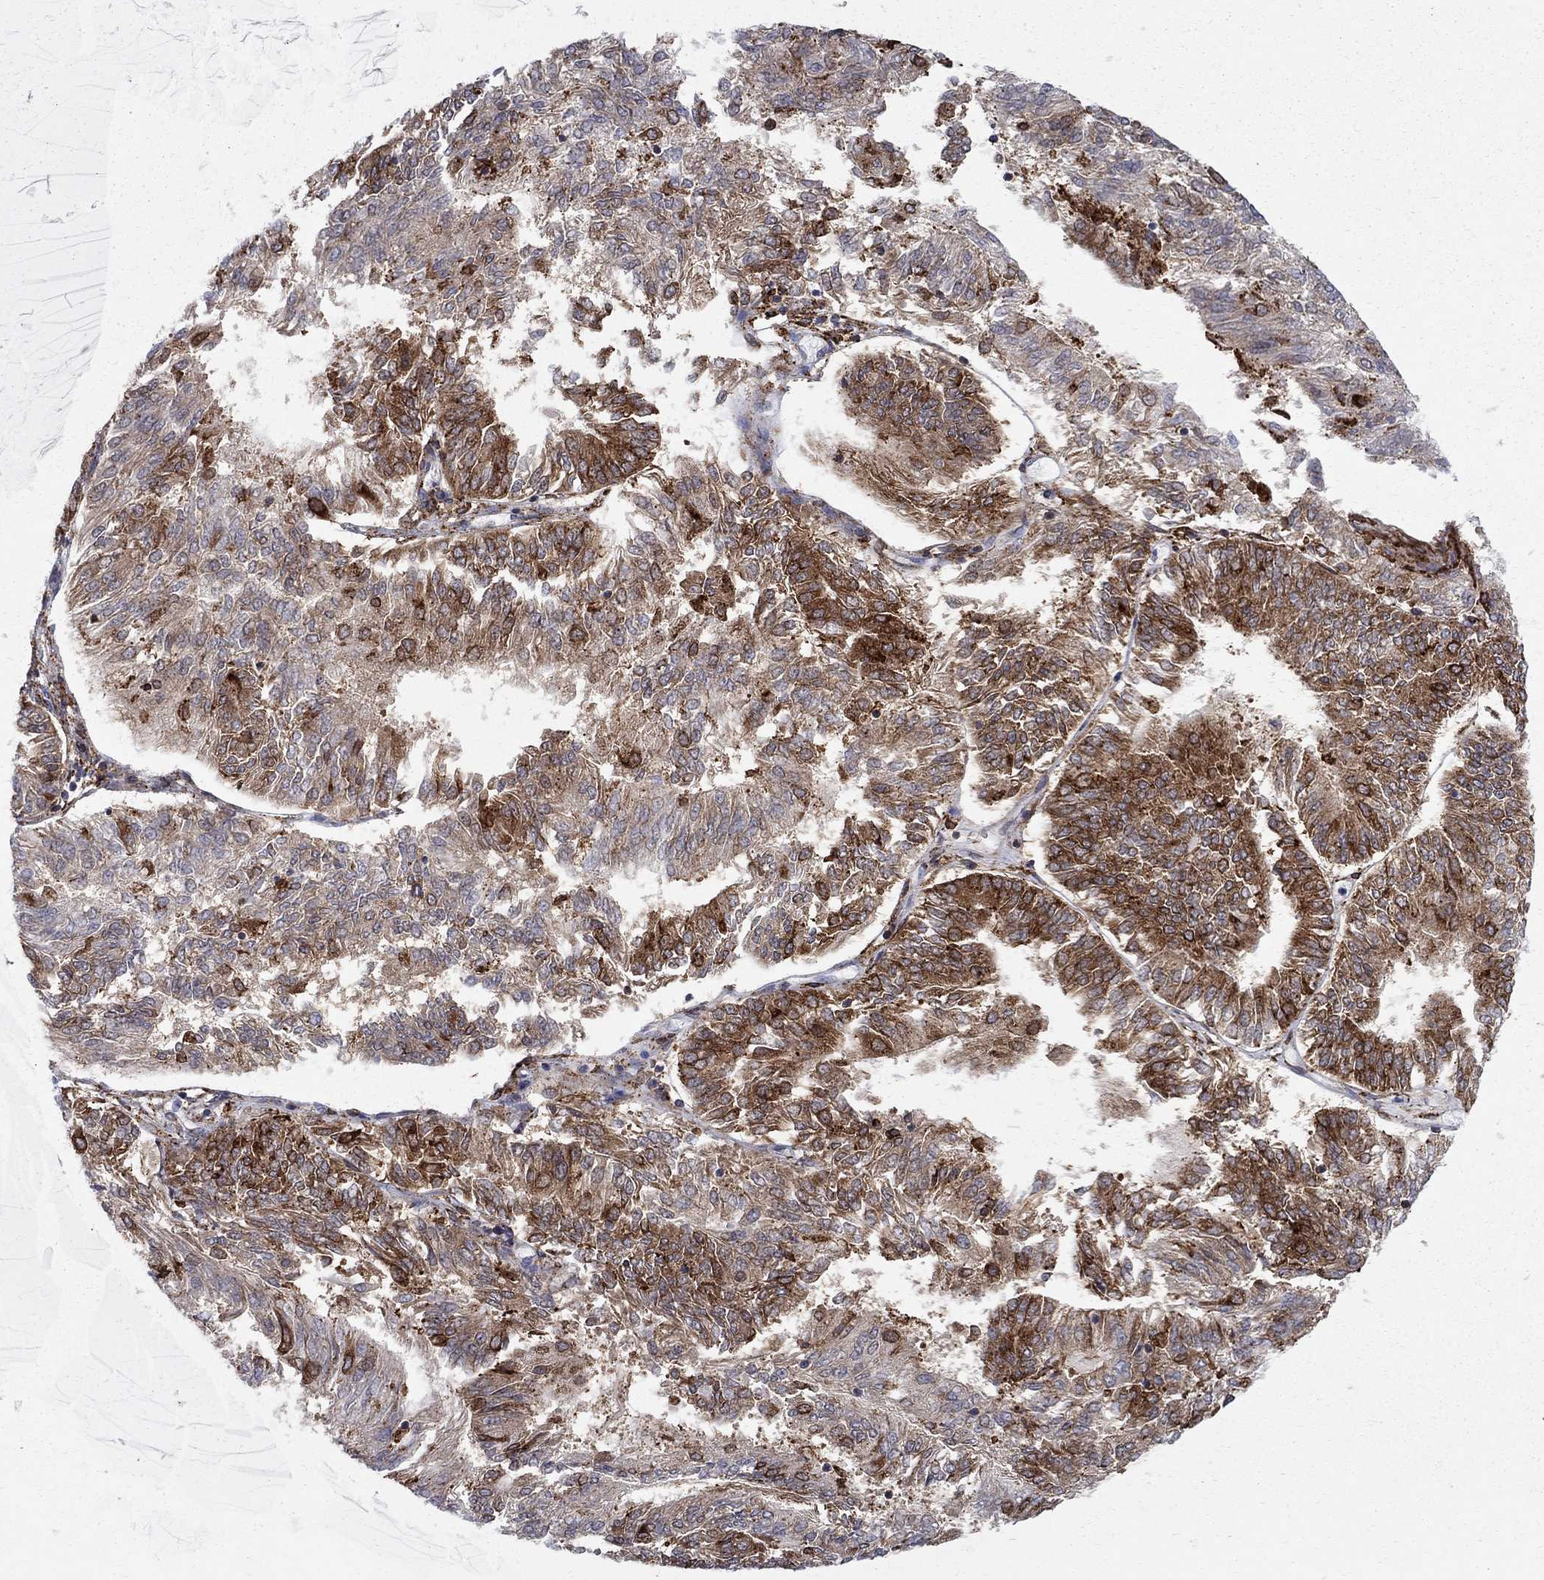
{"staining": {"intensity": "strong", "quantity": "25%-75%", "location": "cytoplasmic/membranous"}, "tissue": "endometrial cancer", "cell_type": "Tumor cells", "image_type": "cancer", "snomed": [{"axis": "morphology", "description": "Adenocarcinoma, NOS"}, {"axis": "topography", "description": "Endometrium"}], "caption": "Protein staining of adenocarcinoma (endometrial) tissue demonstrates strong cytoplasmic/membranous staining in approximately 25%-75% of tumor cells.", "gene": "CAB39L", "patient": {"sex": "female", "age": 58}}